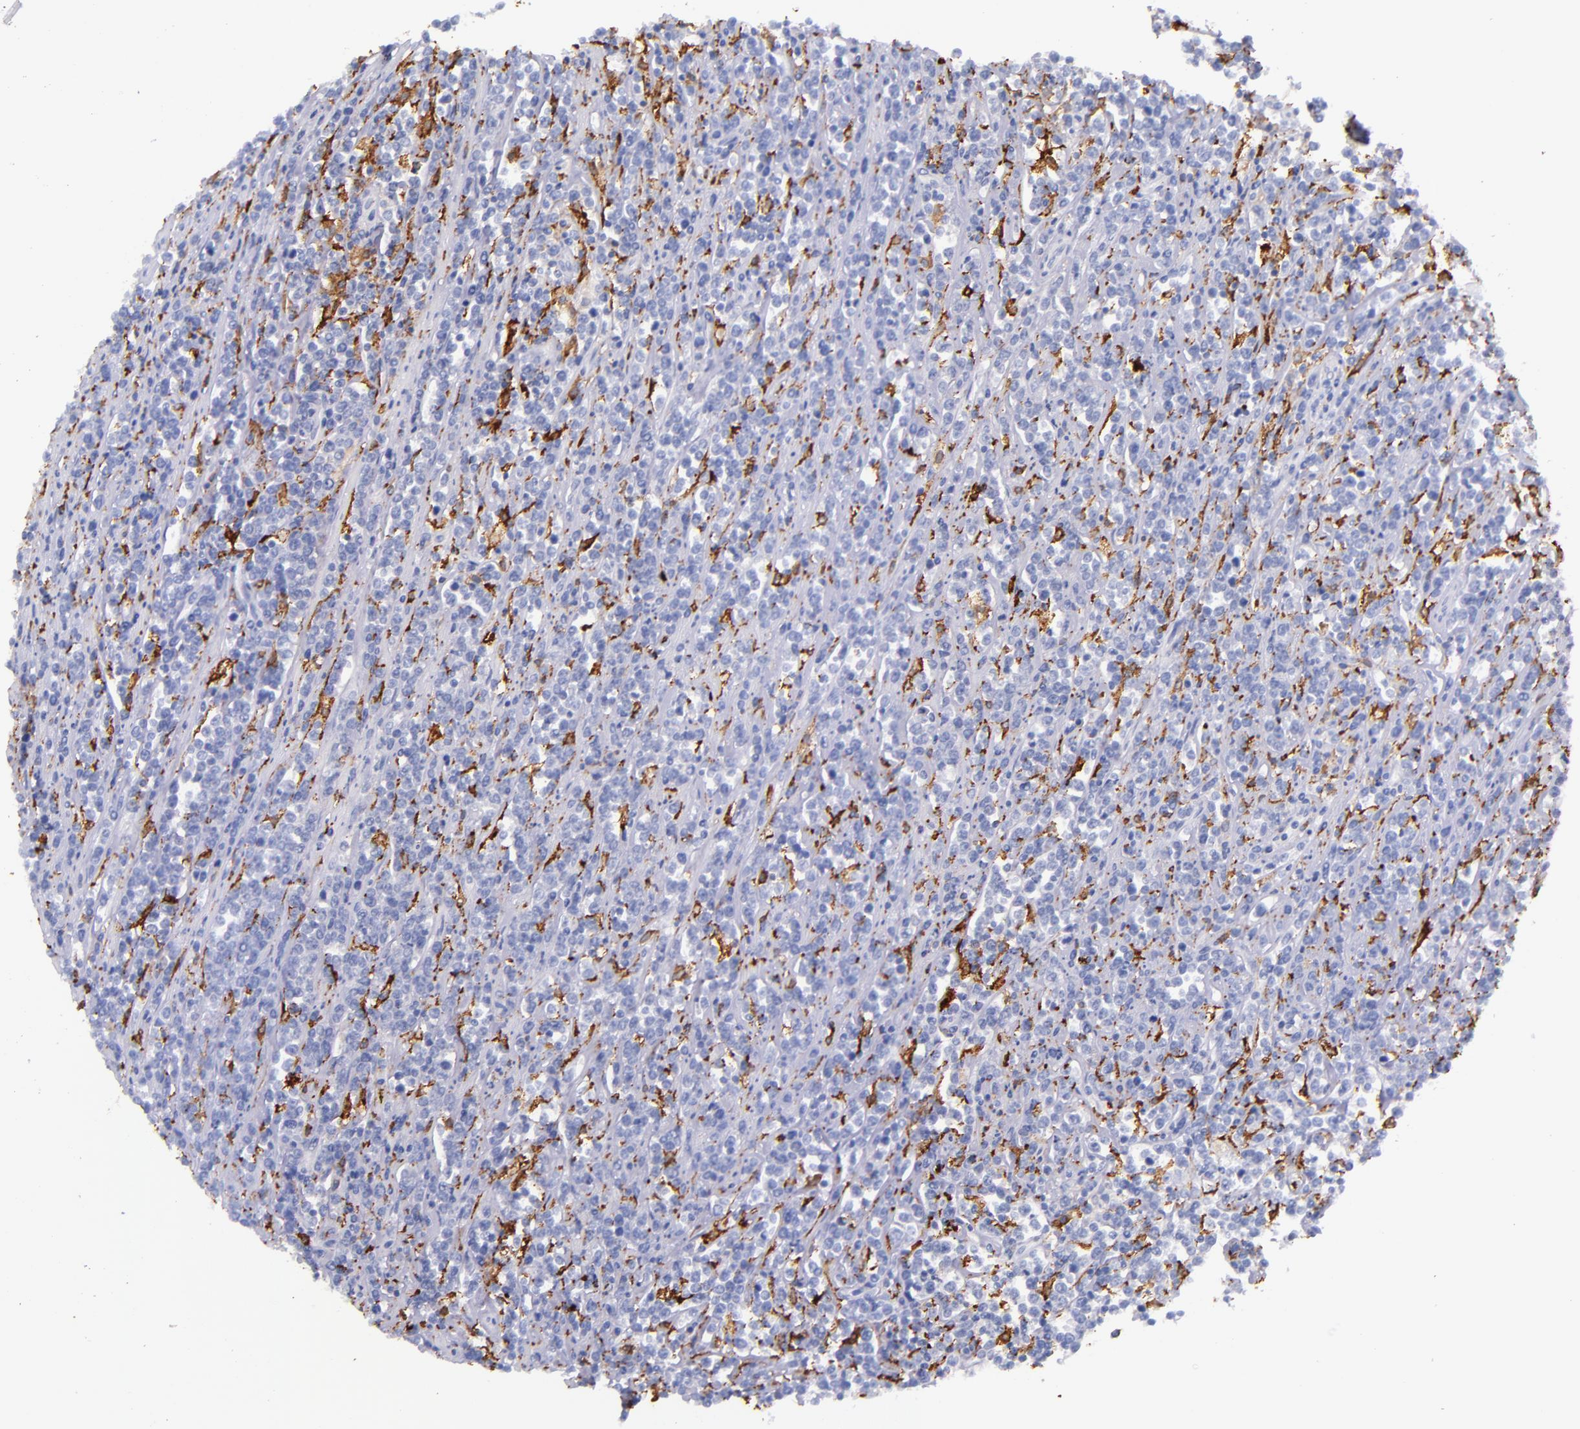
{"staining": {"intensity": "negative", "quantity": "none", "location": "none"}, "tissue": "lymphoma", "cell_type": "Tumor cells", "image_type": "cancer", "snomed": [{"axis": "morphology", "description": "Malignant lymphoma, non-Hodgkin's type, High grade"}, {"axis": "topography", "description": "Small intestine"}, {"axis": "topography", "description": "Colon"}], "caption": "Histopathology image shows no protein expression in tumor cells of lymphoma tissue.", "gene": "CD163", "patient": {"sex": "male", "age": 8}}